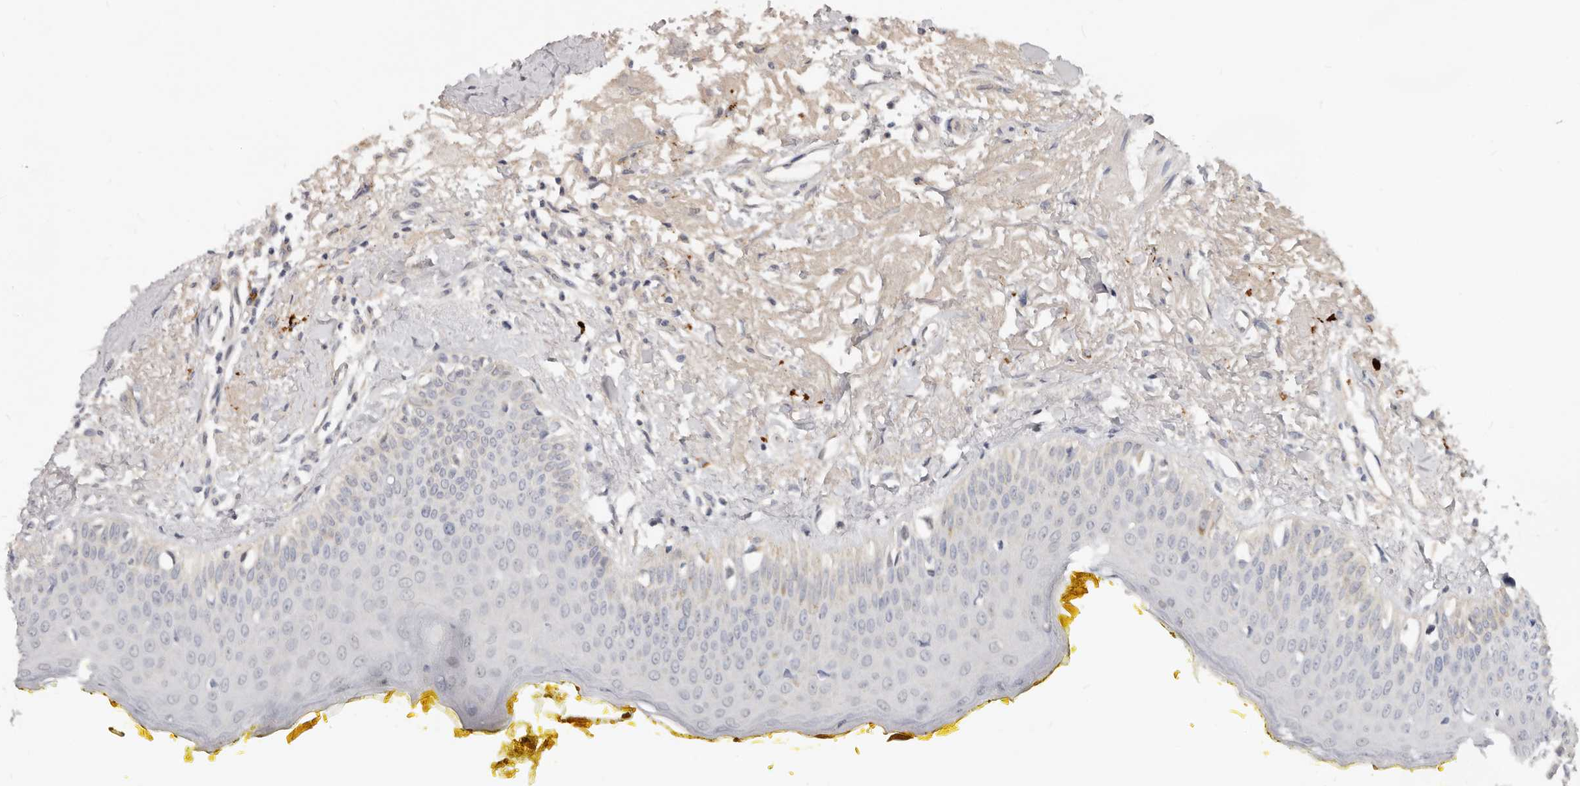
{"staining": {"intensity": "weak", "quantity": "<25%", "location": "cytoplasmic/membranous"}, "tissue": "oral mucosa", "cell_type": "Squamous epithelial cells", "image_type": "normal", "snomed": [{"axis": "morphology", "description": "Normal tissue, NOS"}, {"axis": "topography", "description": "Oral tissue"}], "caption": "IHC of normal oral mucosa shows no staining in squamous epithelial cells. The staining was performed using DAB to visualize the protein expression in brown, while the nuclei were stained in blue with hematoxylin (Magnification: 20x).", "gene": "USP49", "patient": {"sex": "female", "age": 70}}